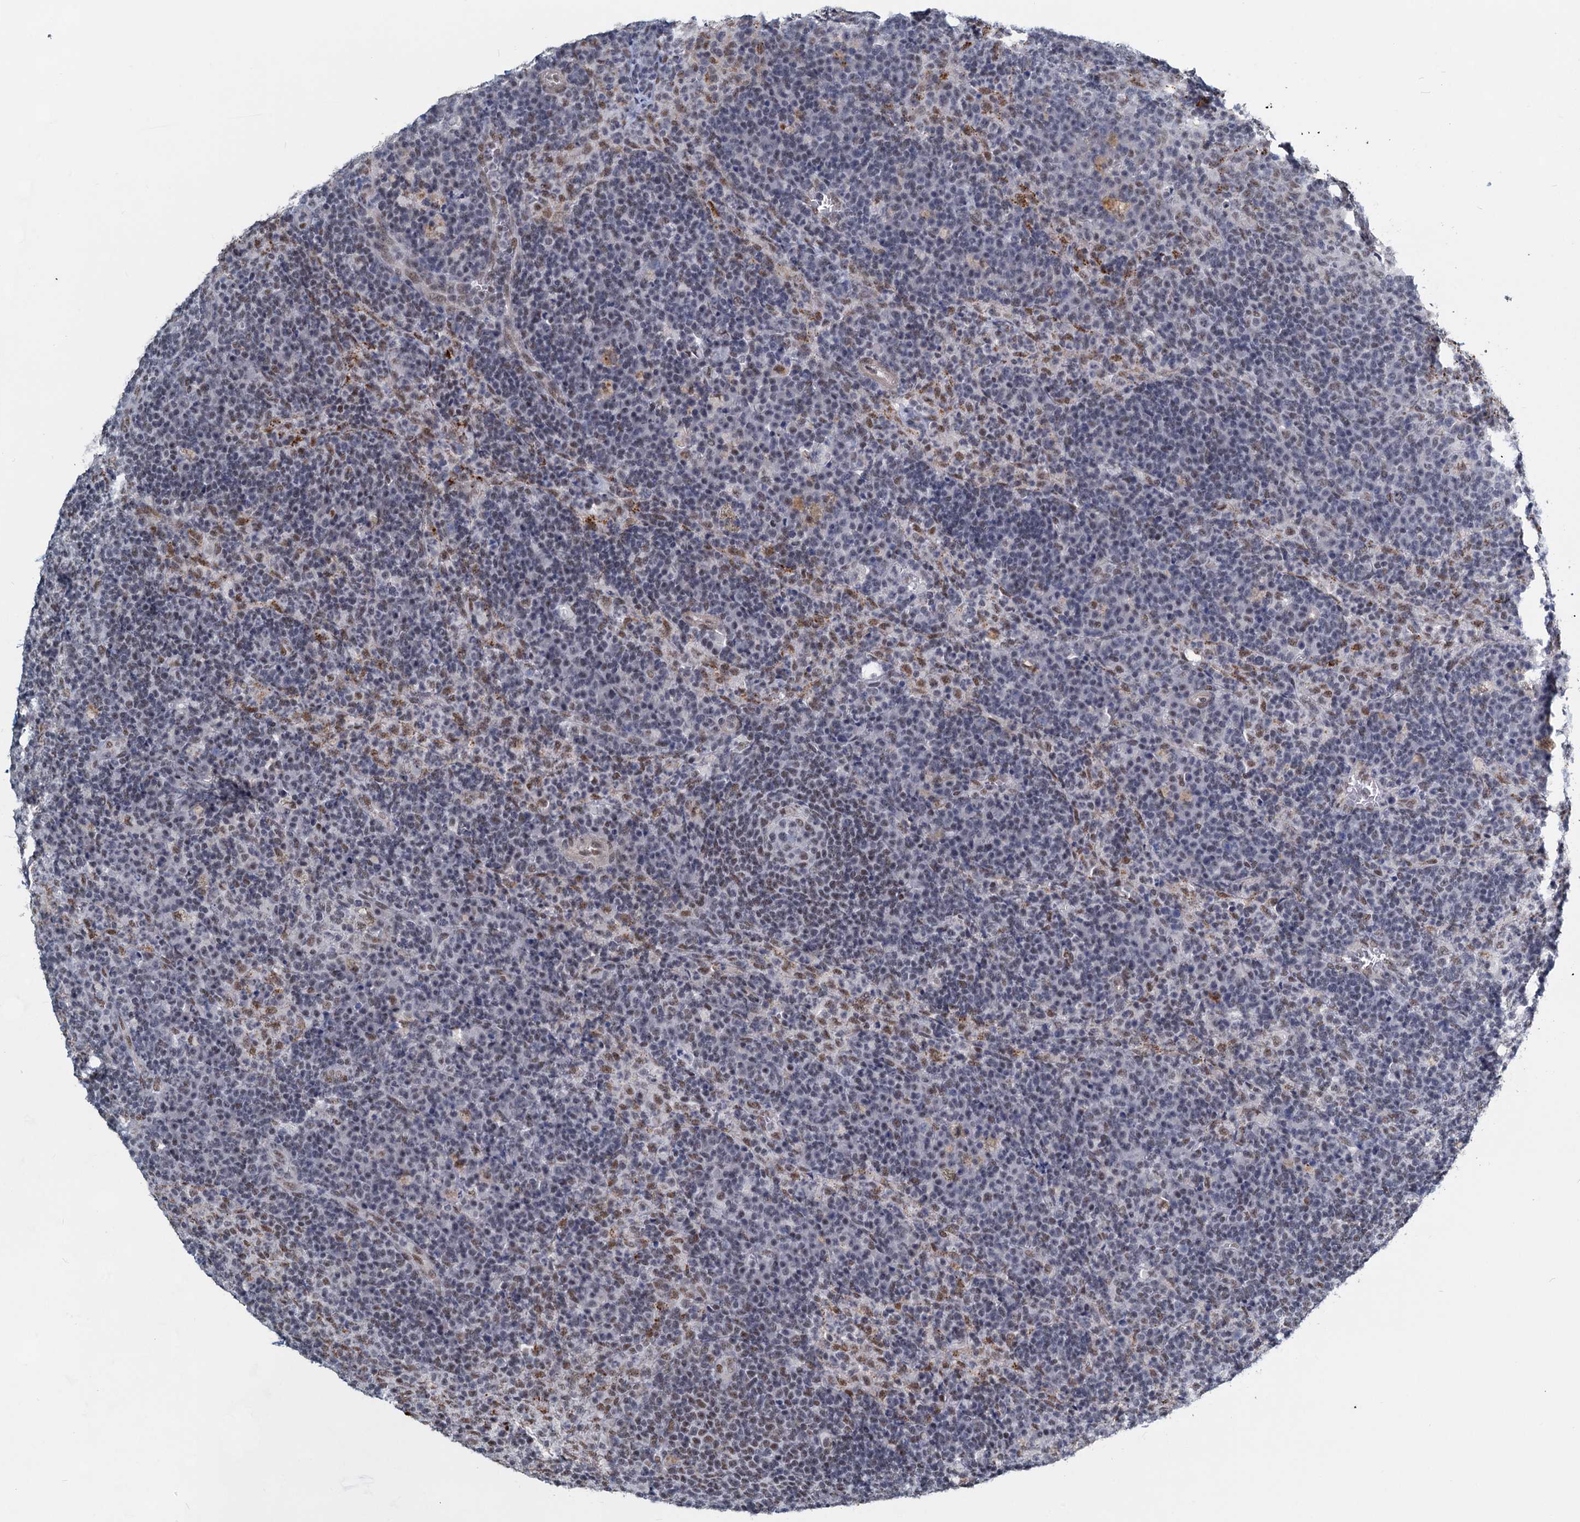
{"staining": {"intensity": "weak", "quantity": "<25%", "location": "nuclear"}, "tissue": "lymph node", "cell_type": "Germinal center cells", "image_type": "normal", "snomed": [{"axis": "morphology", "description": "Normal tissue, NOS"}, {"axis": "topography", "description": "Lymph node"}], "caption": "Immunohistochemistry (IHC) of benign human lymph node demonstrates no expression in germinal center cells.", "gene": "METTL14", "patient": {"sex": "female", "age": 70}}